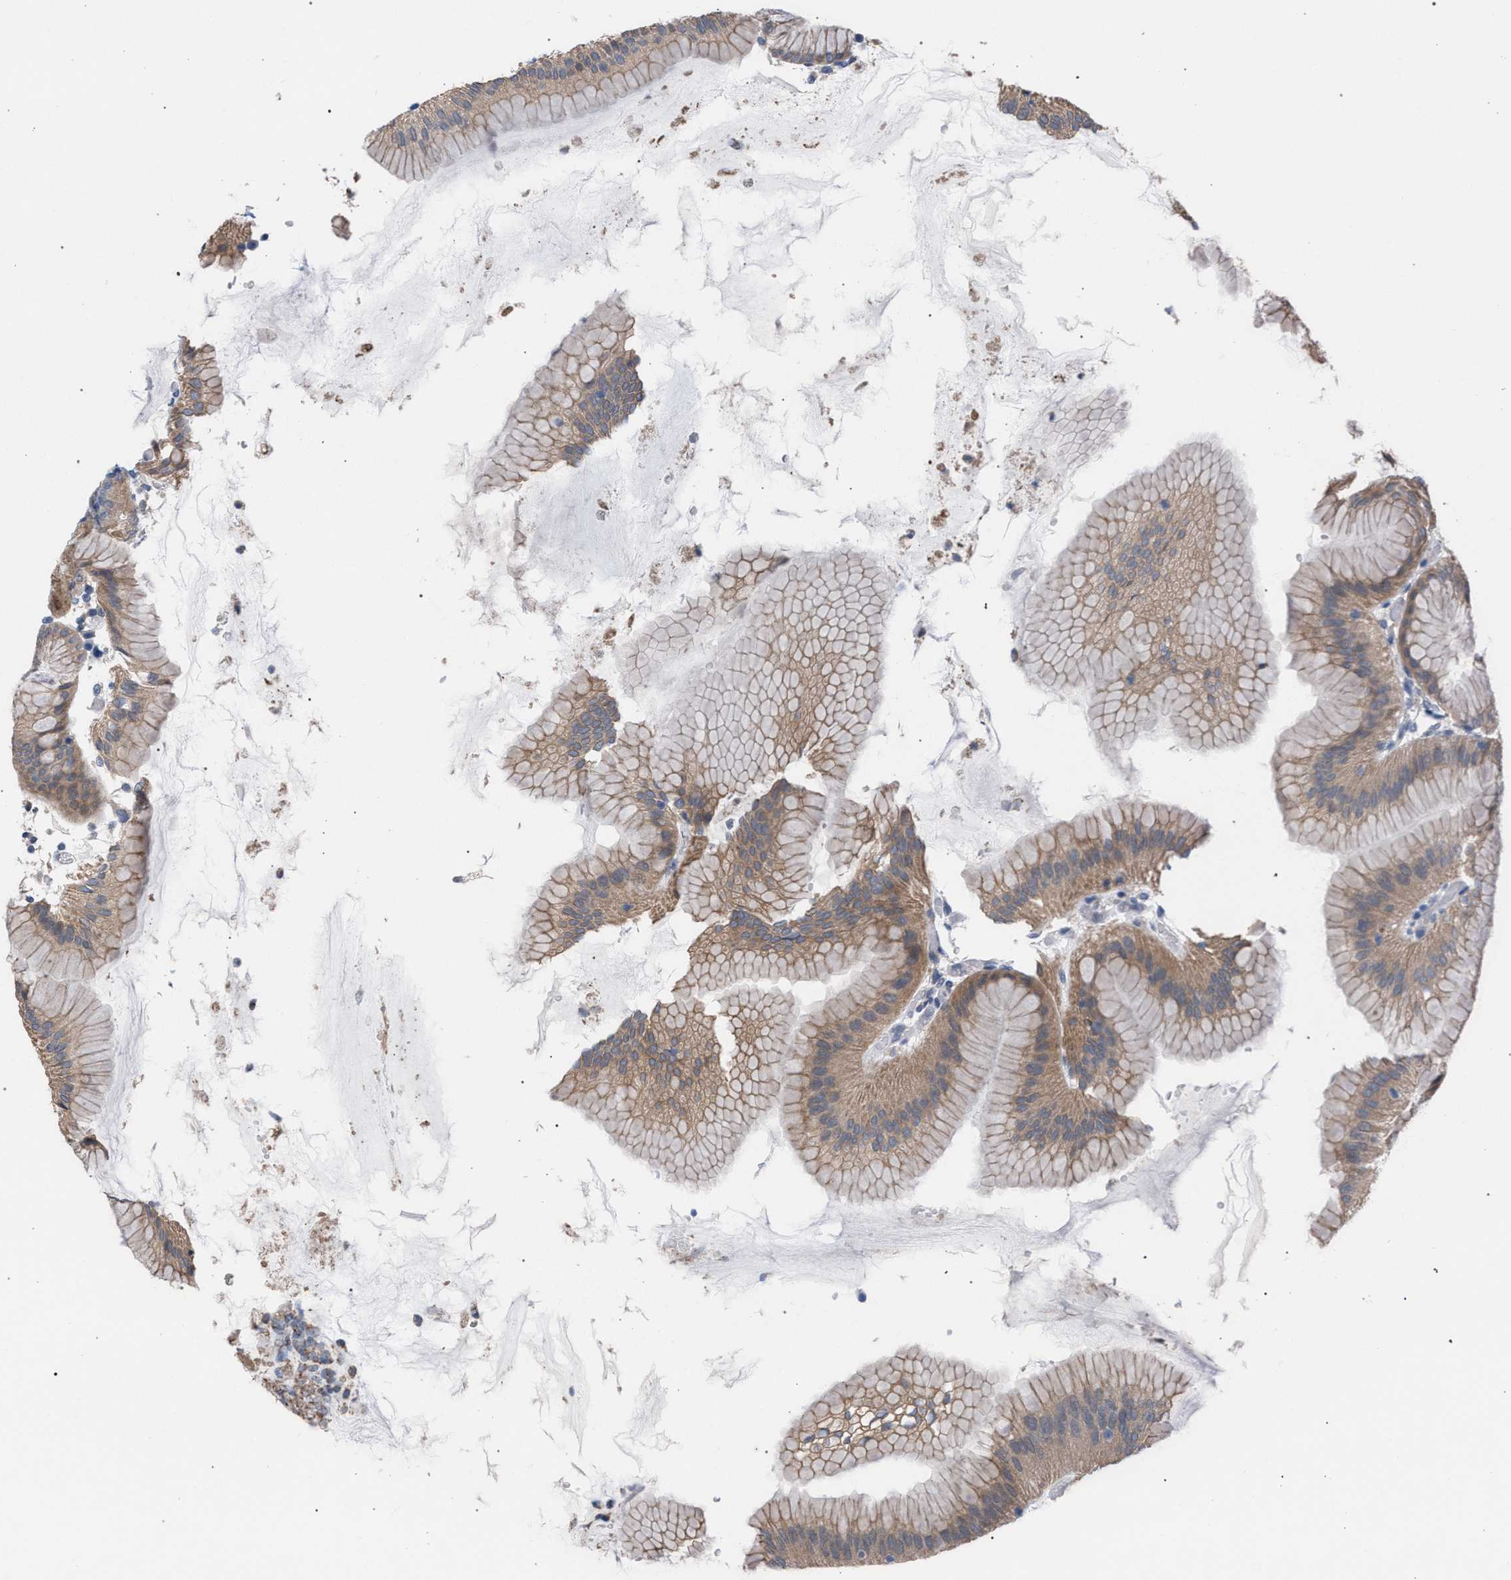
{"staining": {"intensity": "moderate", "quantity": ">75%", "location": "cytoplasmic/membranous"}, "tissue": "stomach", "cell_type": "Glandular cells", "image_type": "normal", "snomed": [{"axis": "morphology", "description": "Normal tissue, NOS"}, {"axis": "topography", "description": "Stomach"}, {"axis": "topography", "description": "Stomach, lower"}], "caption": "Glandular cells exhibit moderate cytoplasmic/membranous staining in about >75% of cells in unremarkable stomach.", "gene": "ARPC5L", "patient": {"sex": "female", "age": 75}}